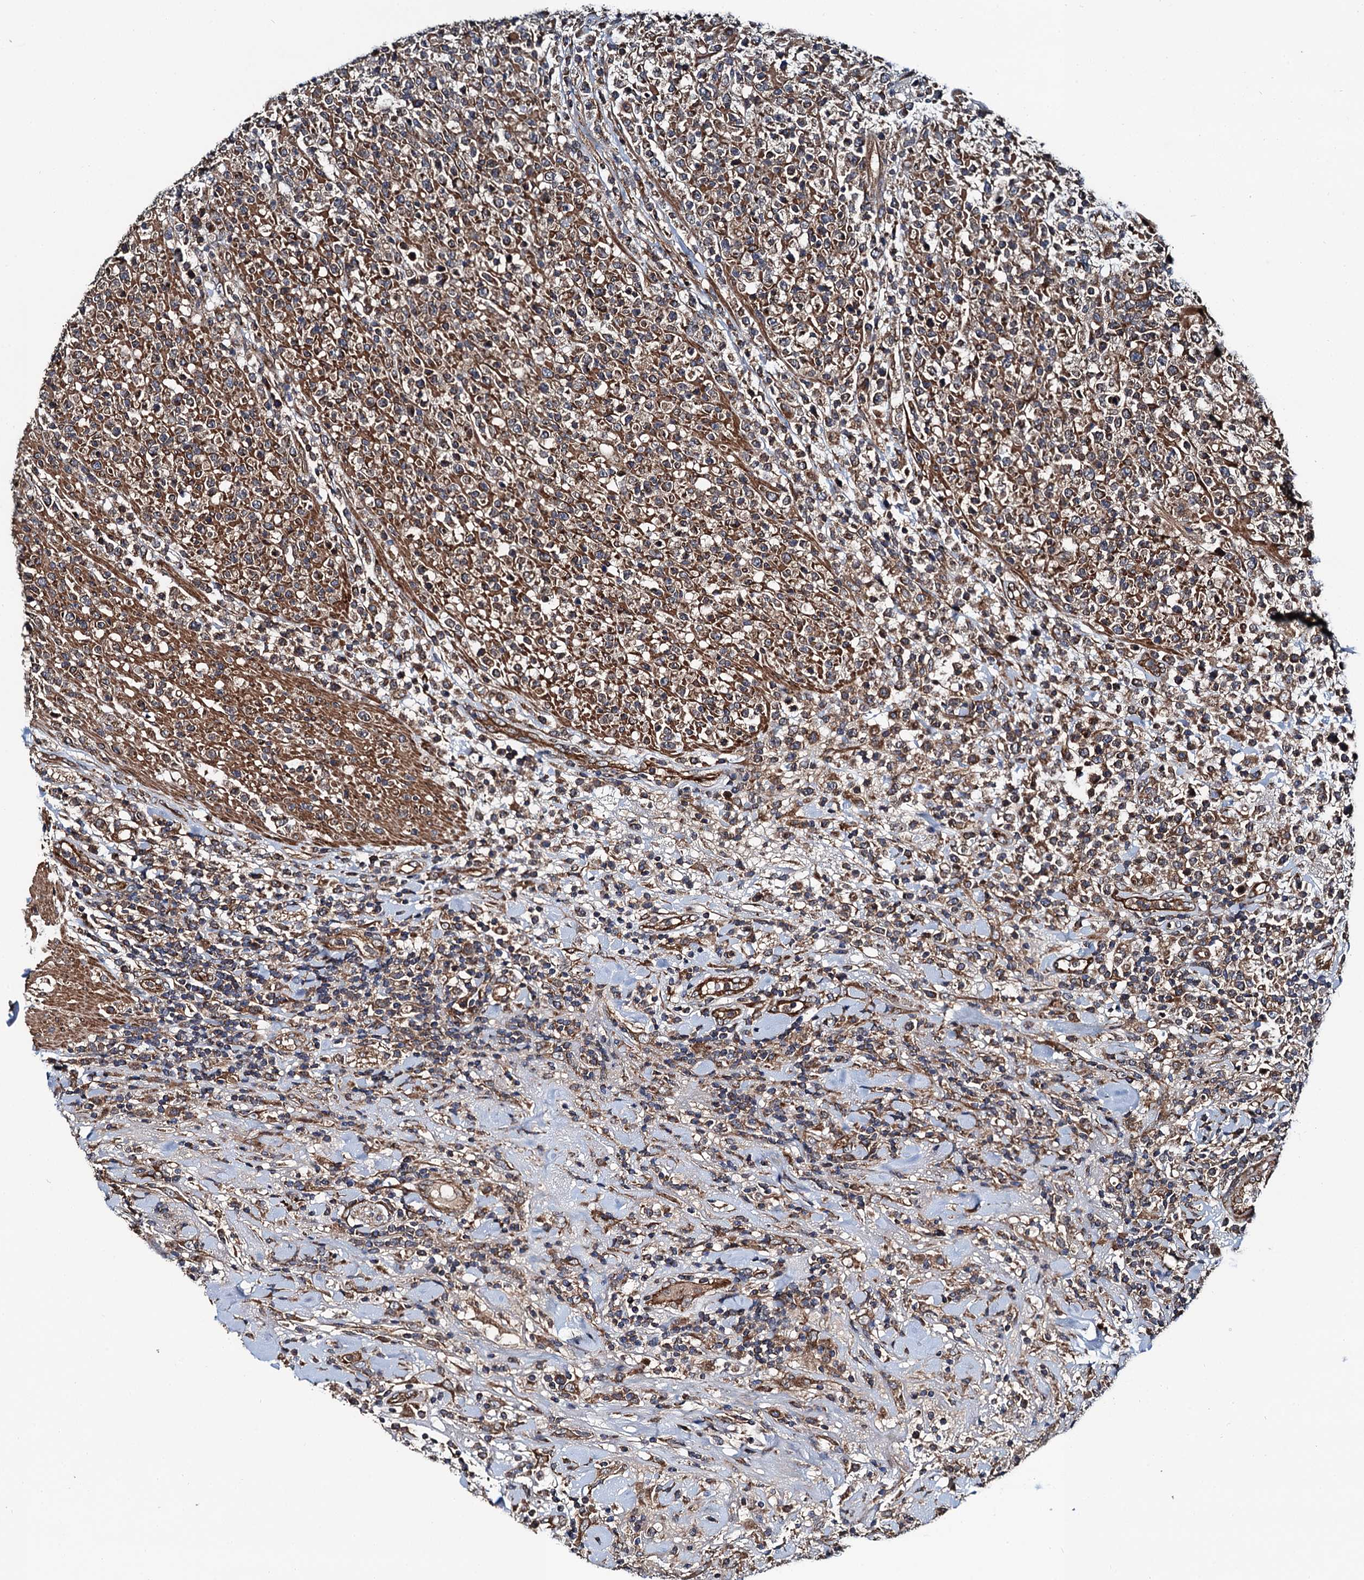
{"staining": {"intensity": "moderate", "quantity": ">75%", "location": "cytoplasmic/membranous"}, "tissue": "lymphoma", "cell_type": "Tumor cells", "image_type": "cancer", "snomed": [{"axis": "morphology", "description": "Malignant lymphoma, non-Hodgkin's type, High grade"}, {"axis": "topography", "description": "Colon"}], "caption": "Moderate cytoplasmic/membranous staining is identified in about >75% of tumor cells in lymphoma.", "gene": "NEK1", "patient": {"sex": "female", "age": 53}}